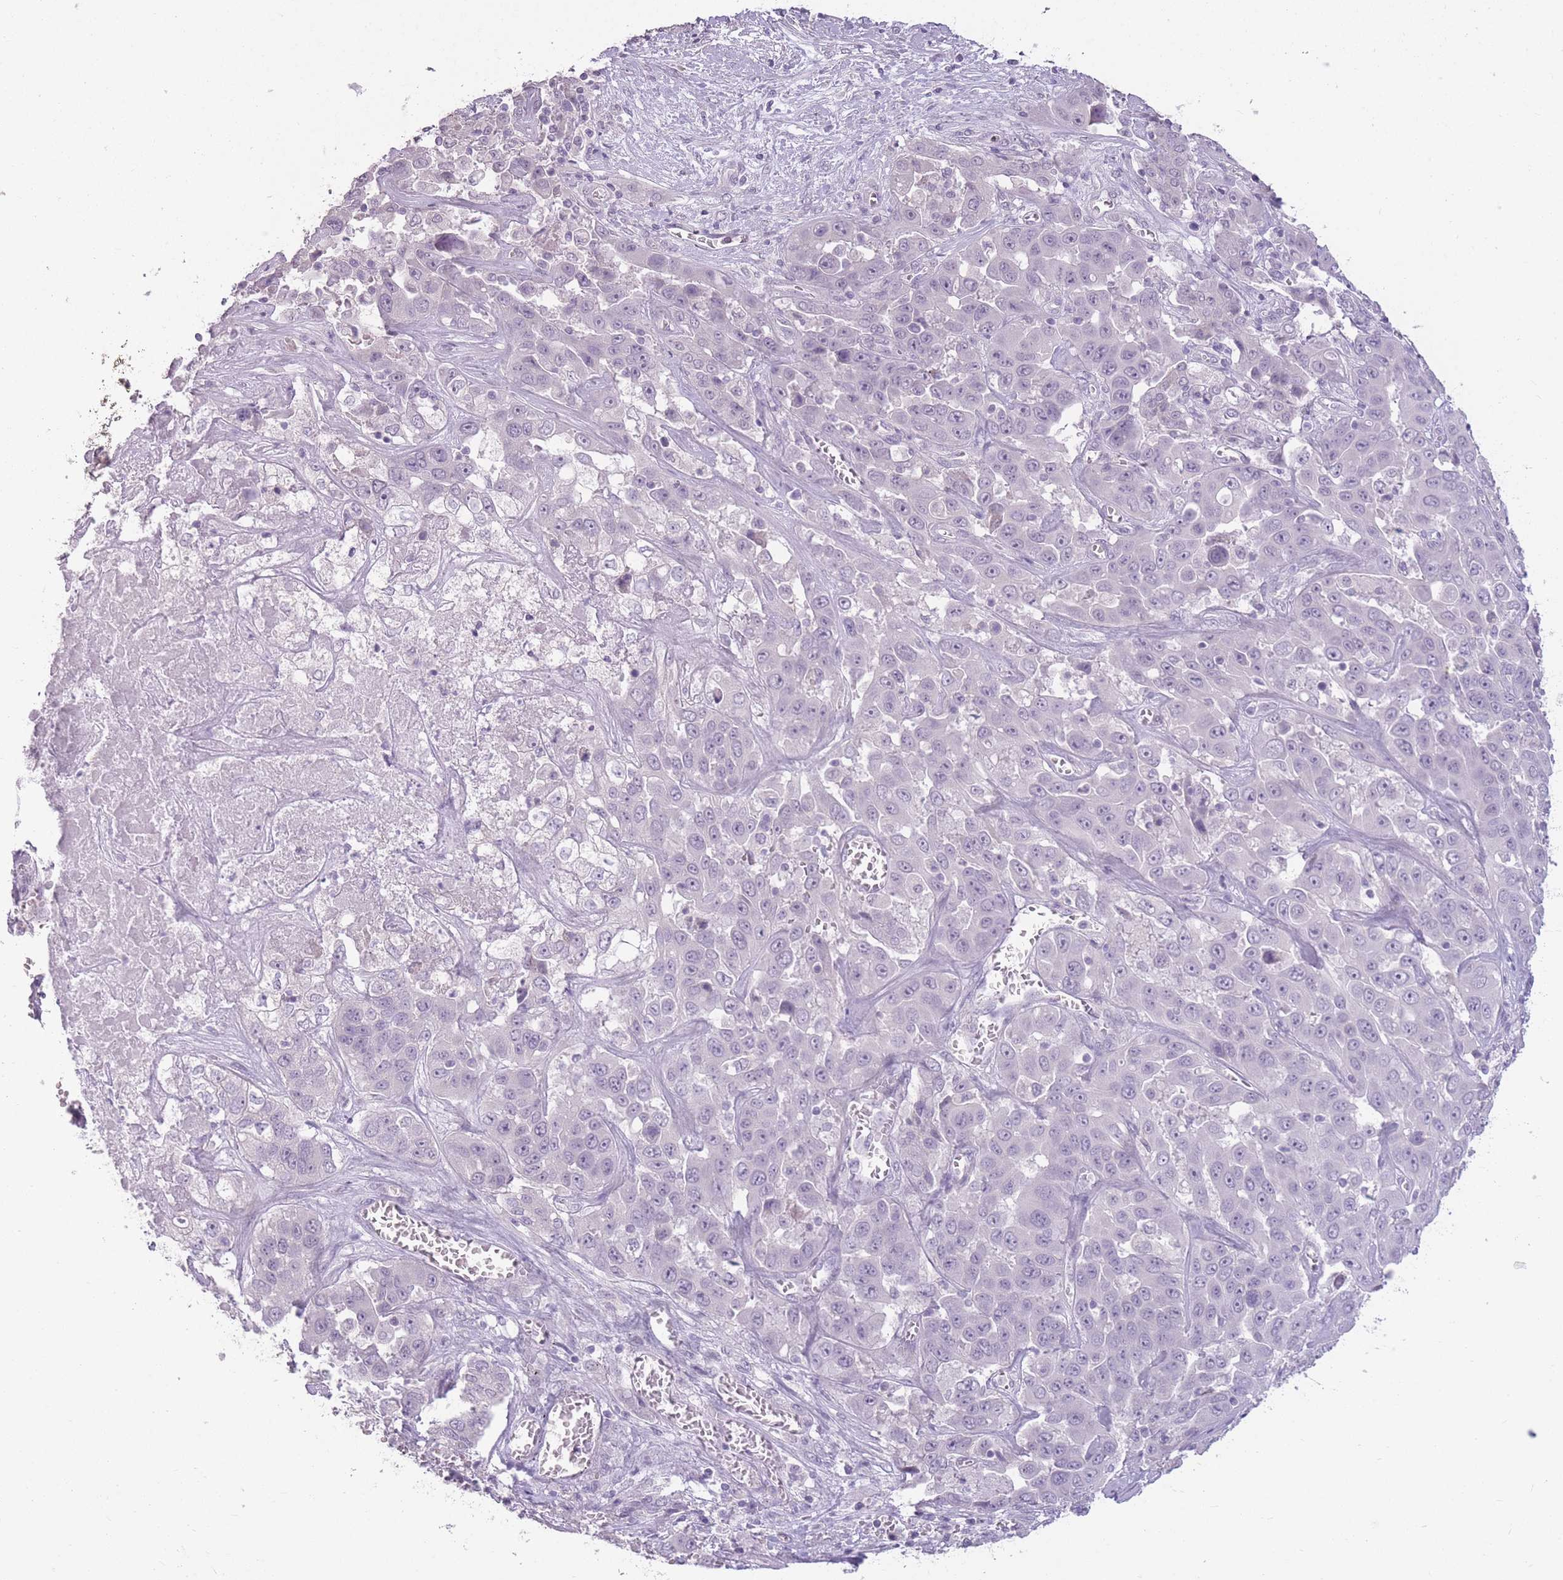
{"staining": {"intensity": "negative", "quantity": "none", "location": "none"}, "tissue": "liver cancer", "cell_type": "Tumor cells", "image_type": "cancer", "snomed": [{"axis": "morphology", "description": "Cholangiocarcinoma"}, {"axis": "topography", "description": "Liver"}], "caption": "This histopathology image is of liver cholangiocarcinoma stained with immunohistochemistry (IHC) to label a protein in brown with the nuclei are counter-stained blue. There is no expression in tumor cells.", "gene": "ZBTB24", "patient": {"sex": "female", "age": 52}}